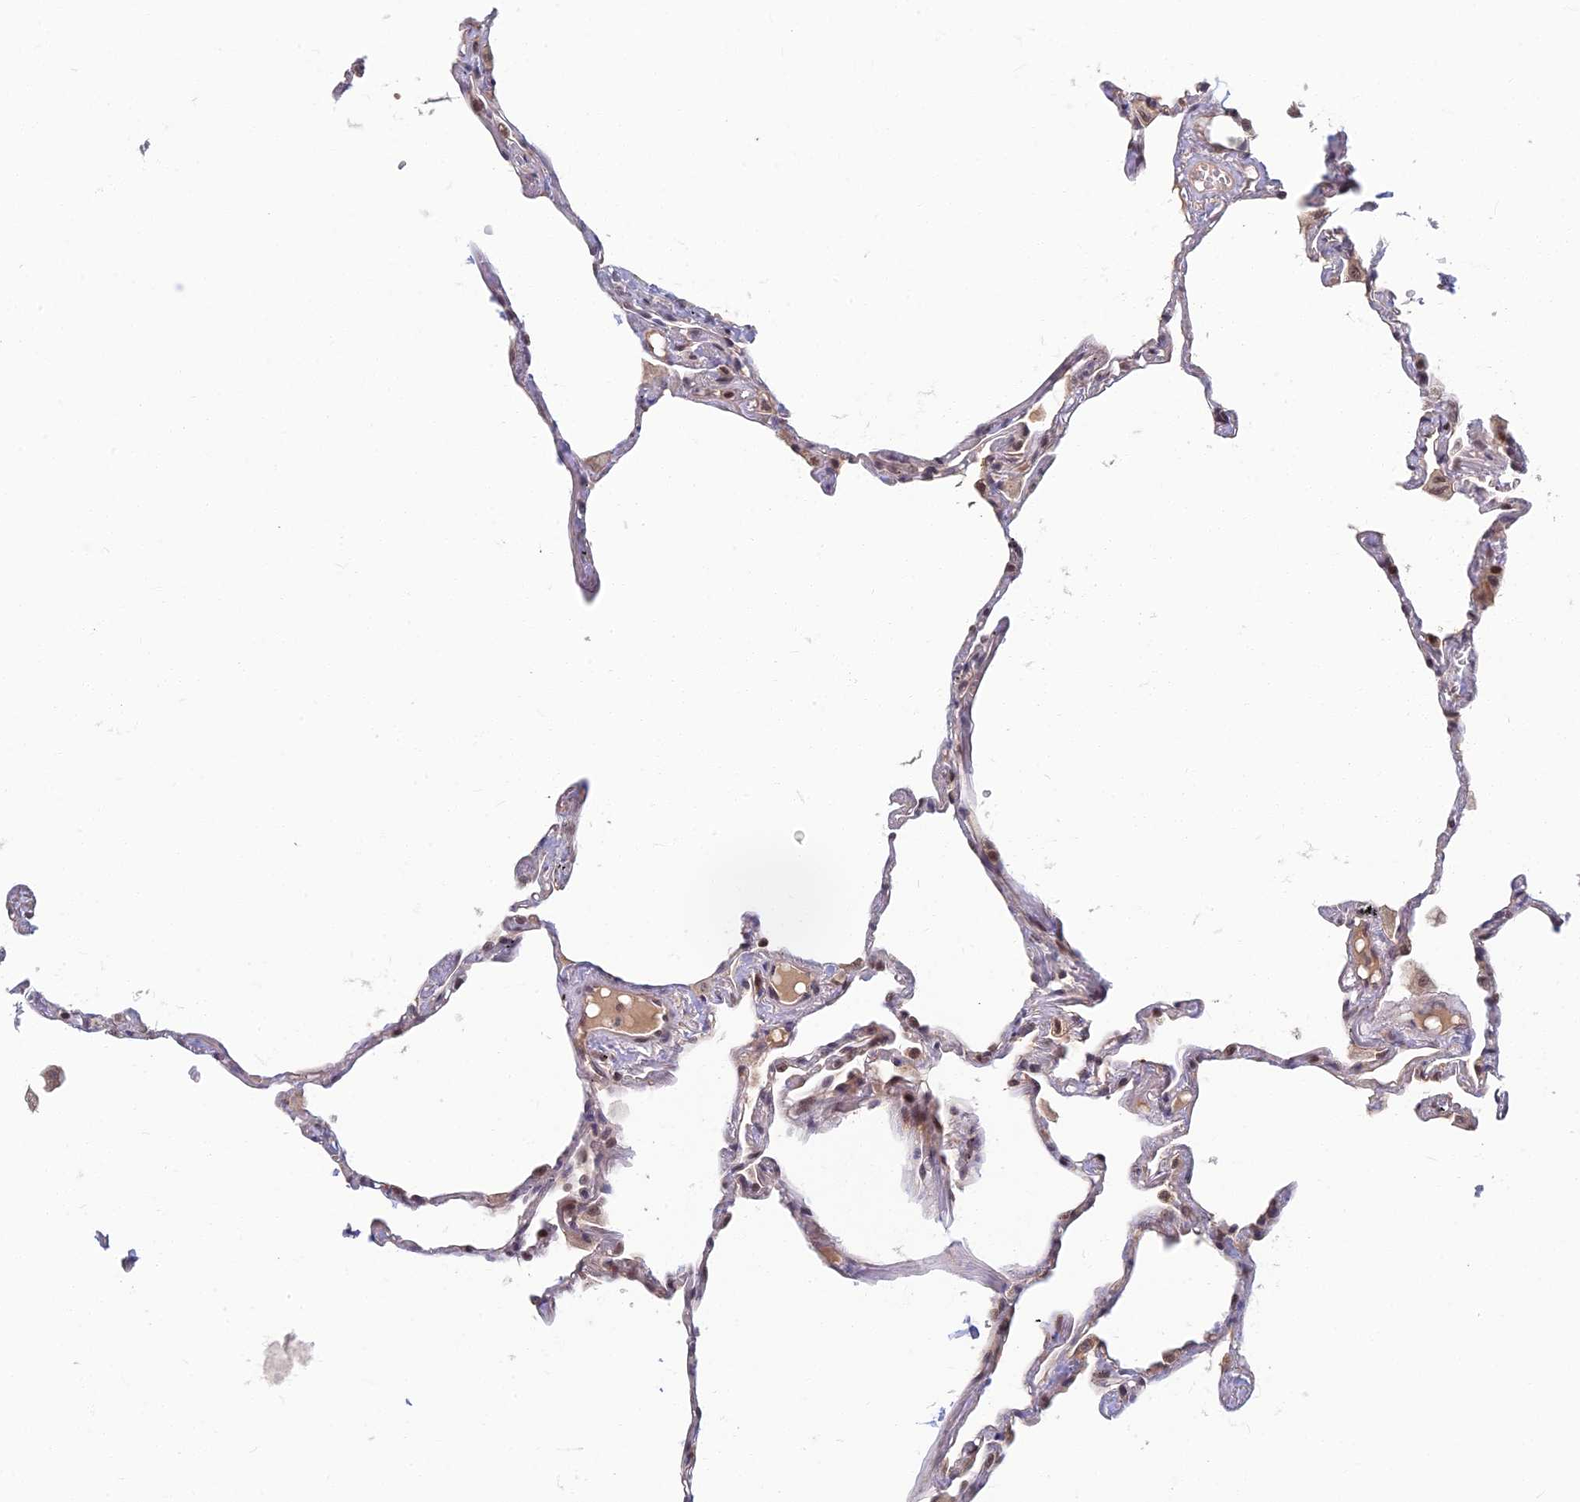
{"staining": {"intensity": "strong", "quantity": "25%-75%", "location": "nuclear"}, "tissue": "lung", "cell_type": "Alveolar cells", "image_type": "normal", "snomed": [{"axis": "morphology", "description": "Normal tissue, NOS"}, {"axis": "topography", "description": "Lung"}], "caption": "Brown immunohistochemical staining in unremarkable lung displays strong nuclear positivity in approximately 25%-75% of alveolar cells. The staining was performed using DAB, with brown indicating positive protein expression. Nuclei are stained blue with hematoxylin.", "gene": "TCEA2", "patient": {"sex": "female", "age": 67}}